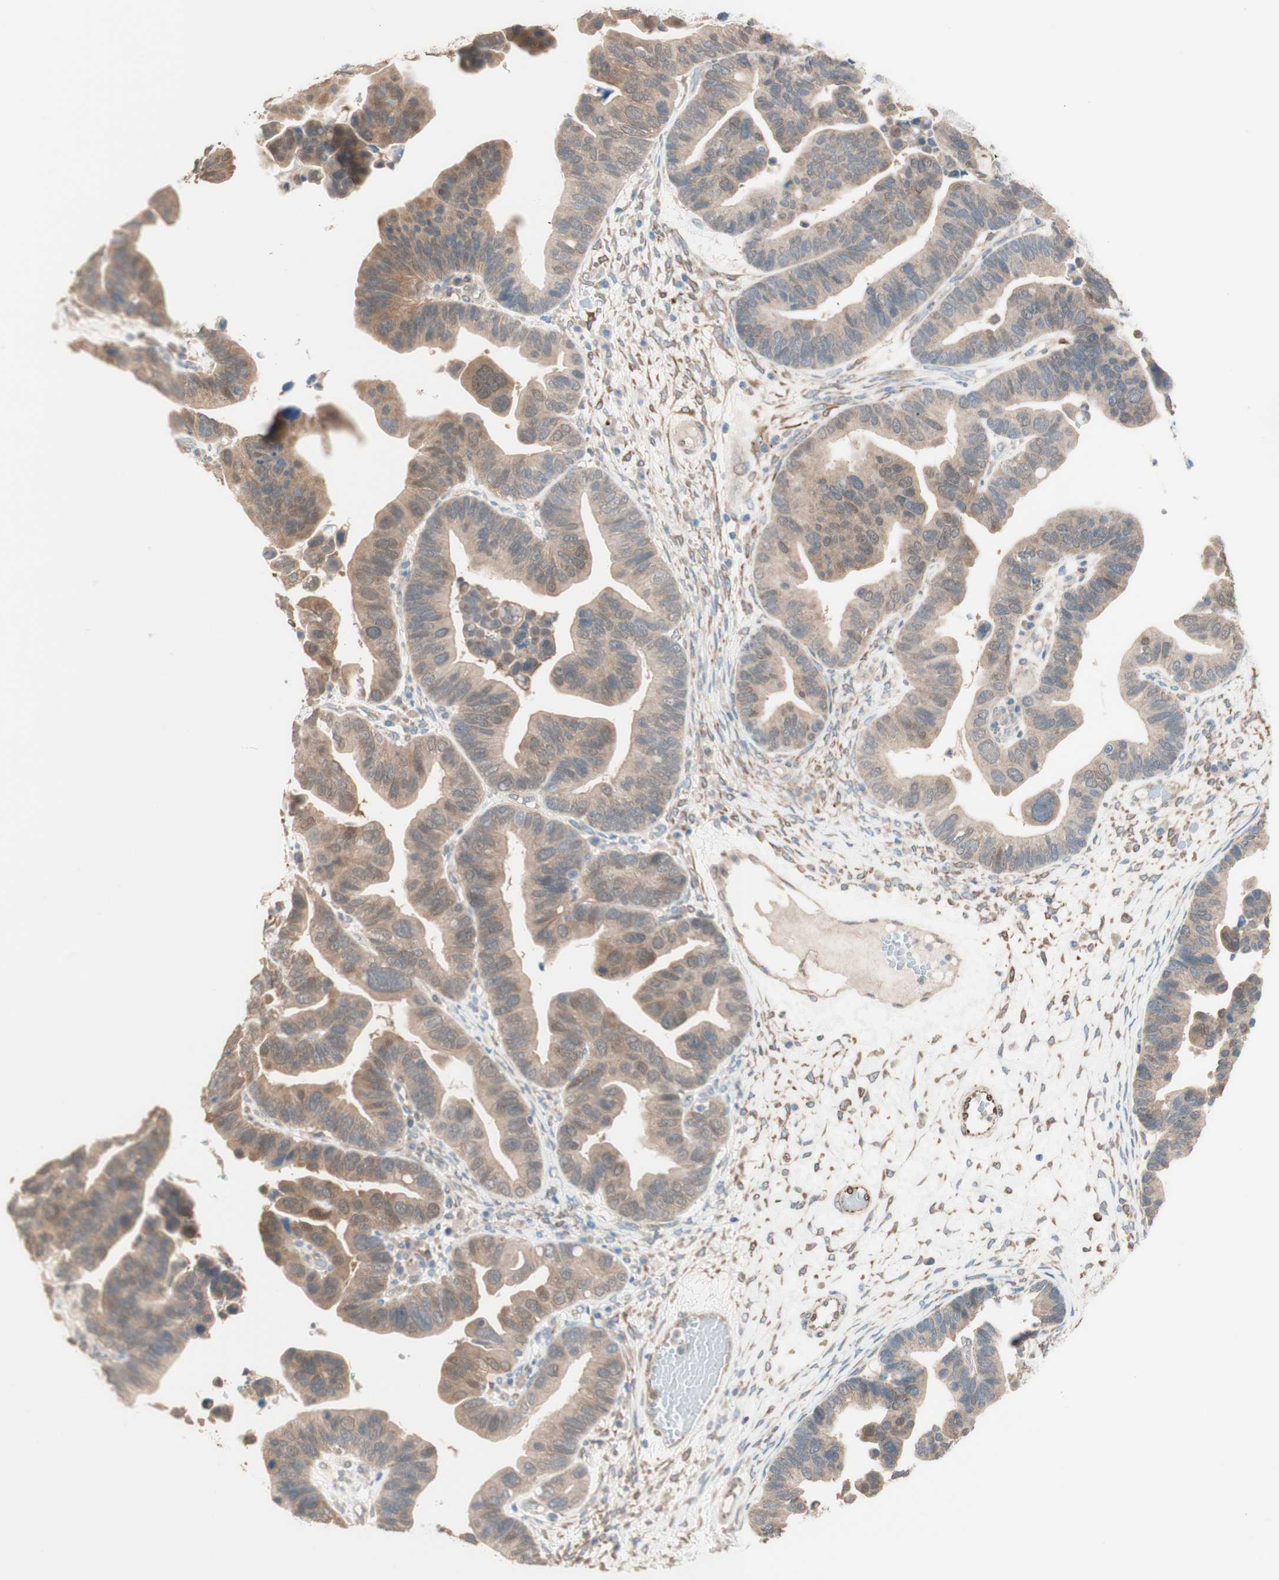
{"staining": {"intensity": "weak", "quantity": ">75%", "location": "cytoplasmic/membranous"}, "tissue": "ovarian cancer", "cell_type": "Tumor cells", "image_type": "cancer", "snomed": [{"axis": "morphology", "description": "Cystadenocarcinoma, serous, NOS"}, {"axis": "topography", "description": "Ovary"}], "caption": "About >75% of tumor cells in ovarian cancer exhibit weak cytoplasmic/membranous protein staining as visualized by brown immunohistochemical staining.", "gene": "COMT", "patient": {"sex": "female", "age": 56}}